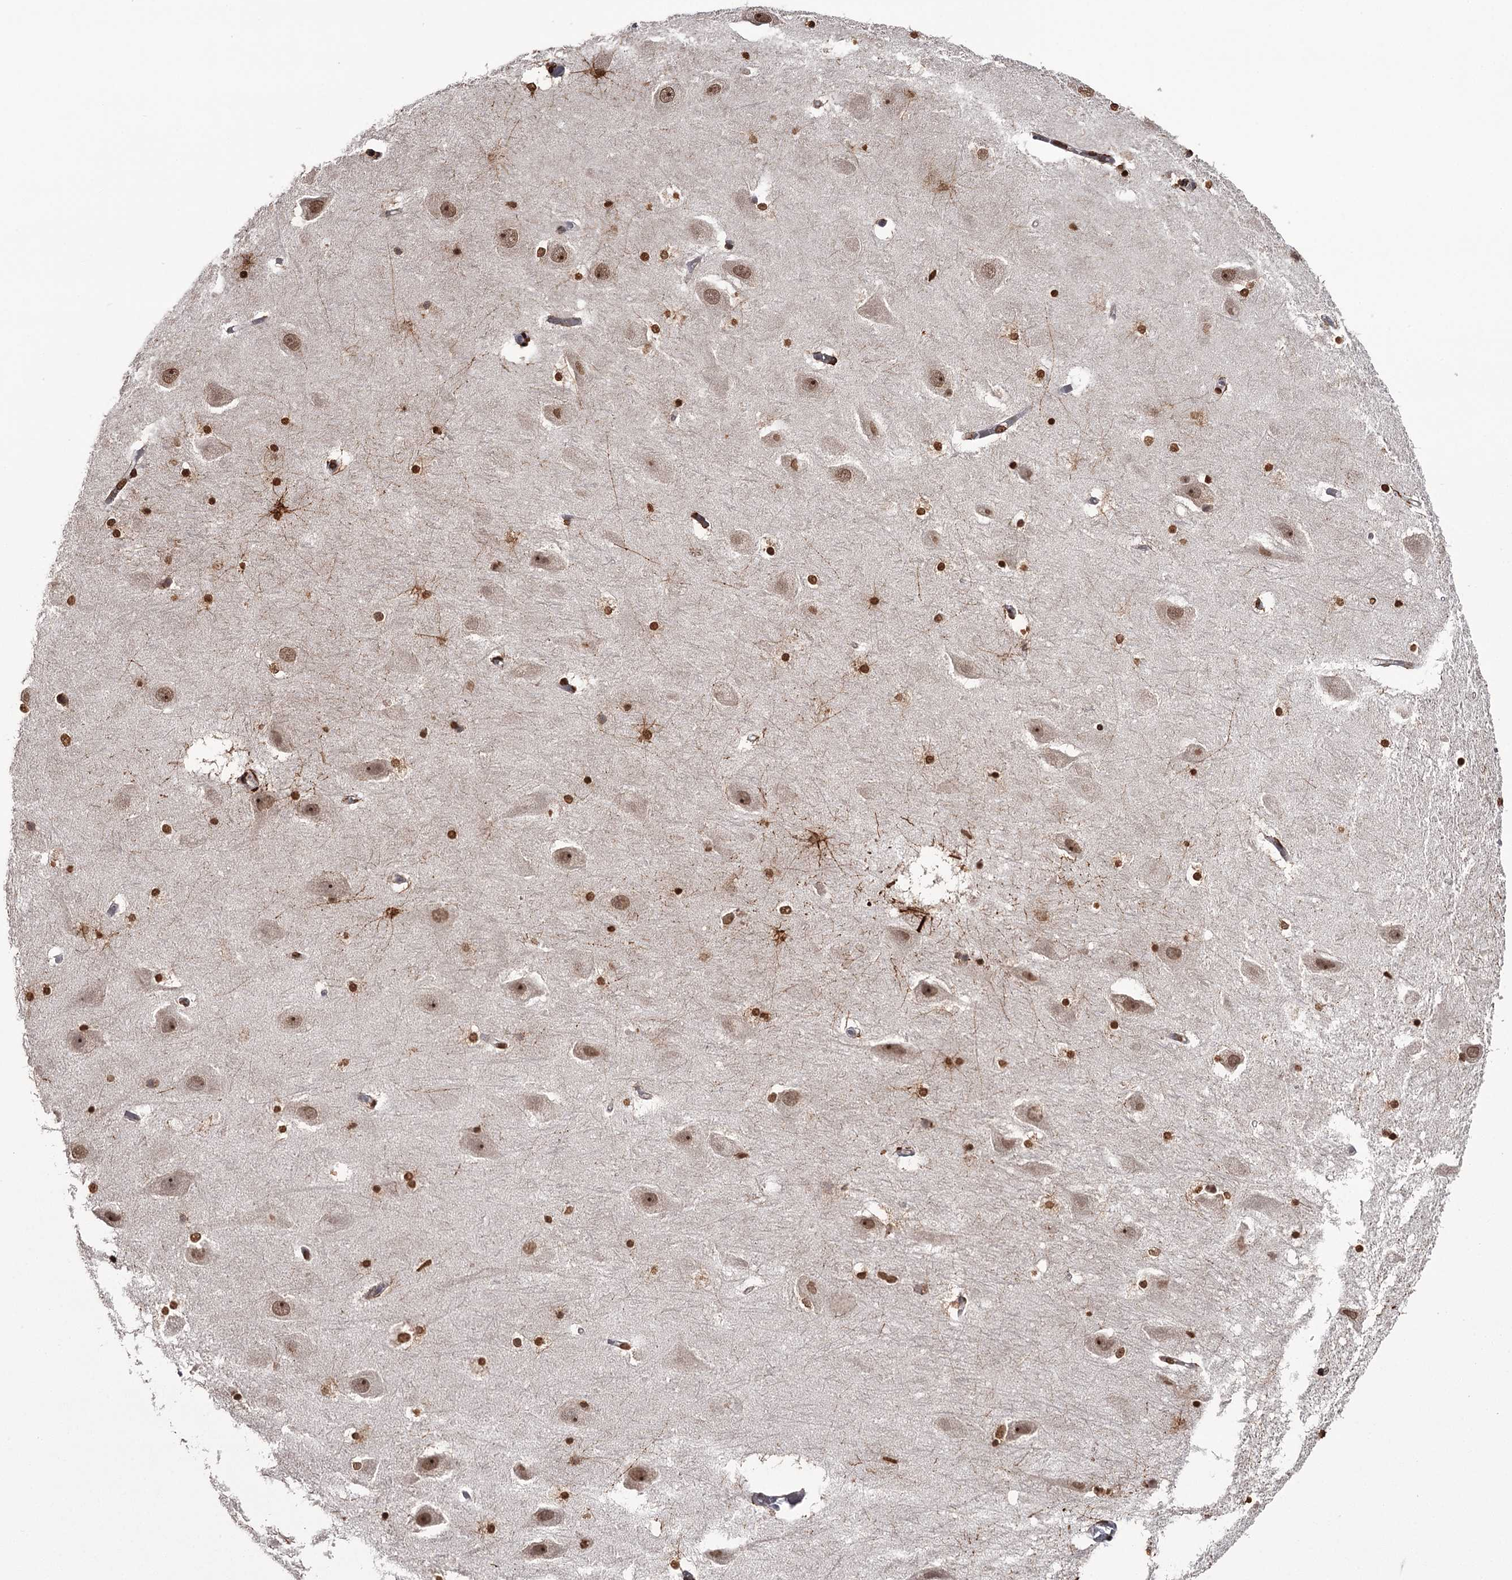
{"staining": {"intensity": "strong", "quantity": ">75%", "location": "nuclear"}, "tissue": "hippocampus", "cell_type": "Glial cells", "image_type": "normal", "snomed": [{"axis": "morphology", "description": "Normal tissue, NOS"}, {"axis": "topography", "description": "Hippocampus"}], "caption": "Approximately >75% of glial cells in normal human hippocampus demonstrate strong nuclear protein staining as visualized by brown immunohistochemical staining.", "gene": "THYN1", "patient": {"sex": "female", "age": 52}}